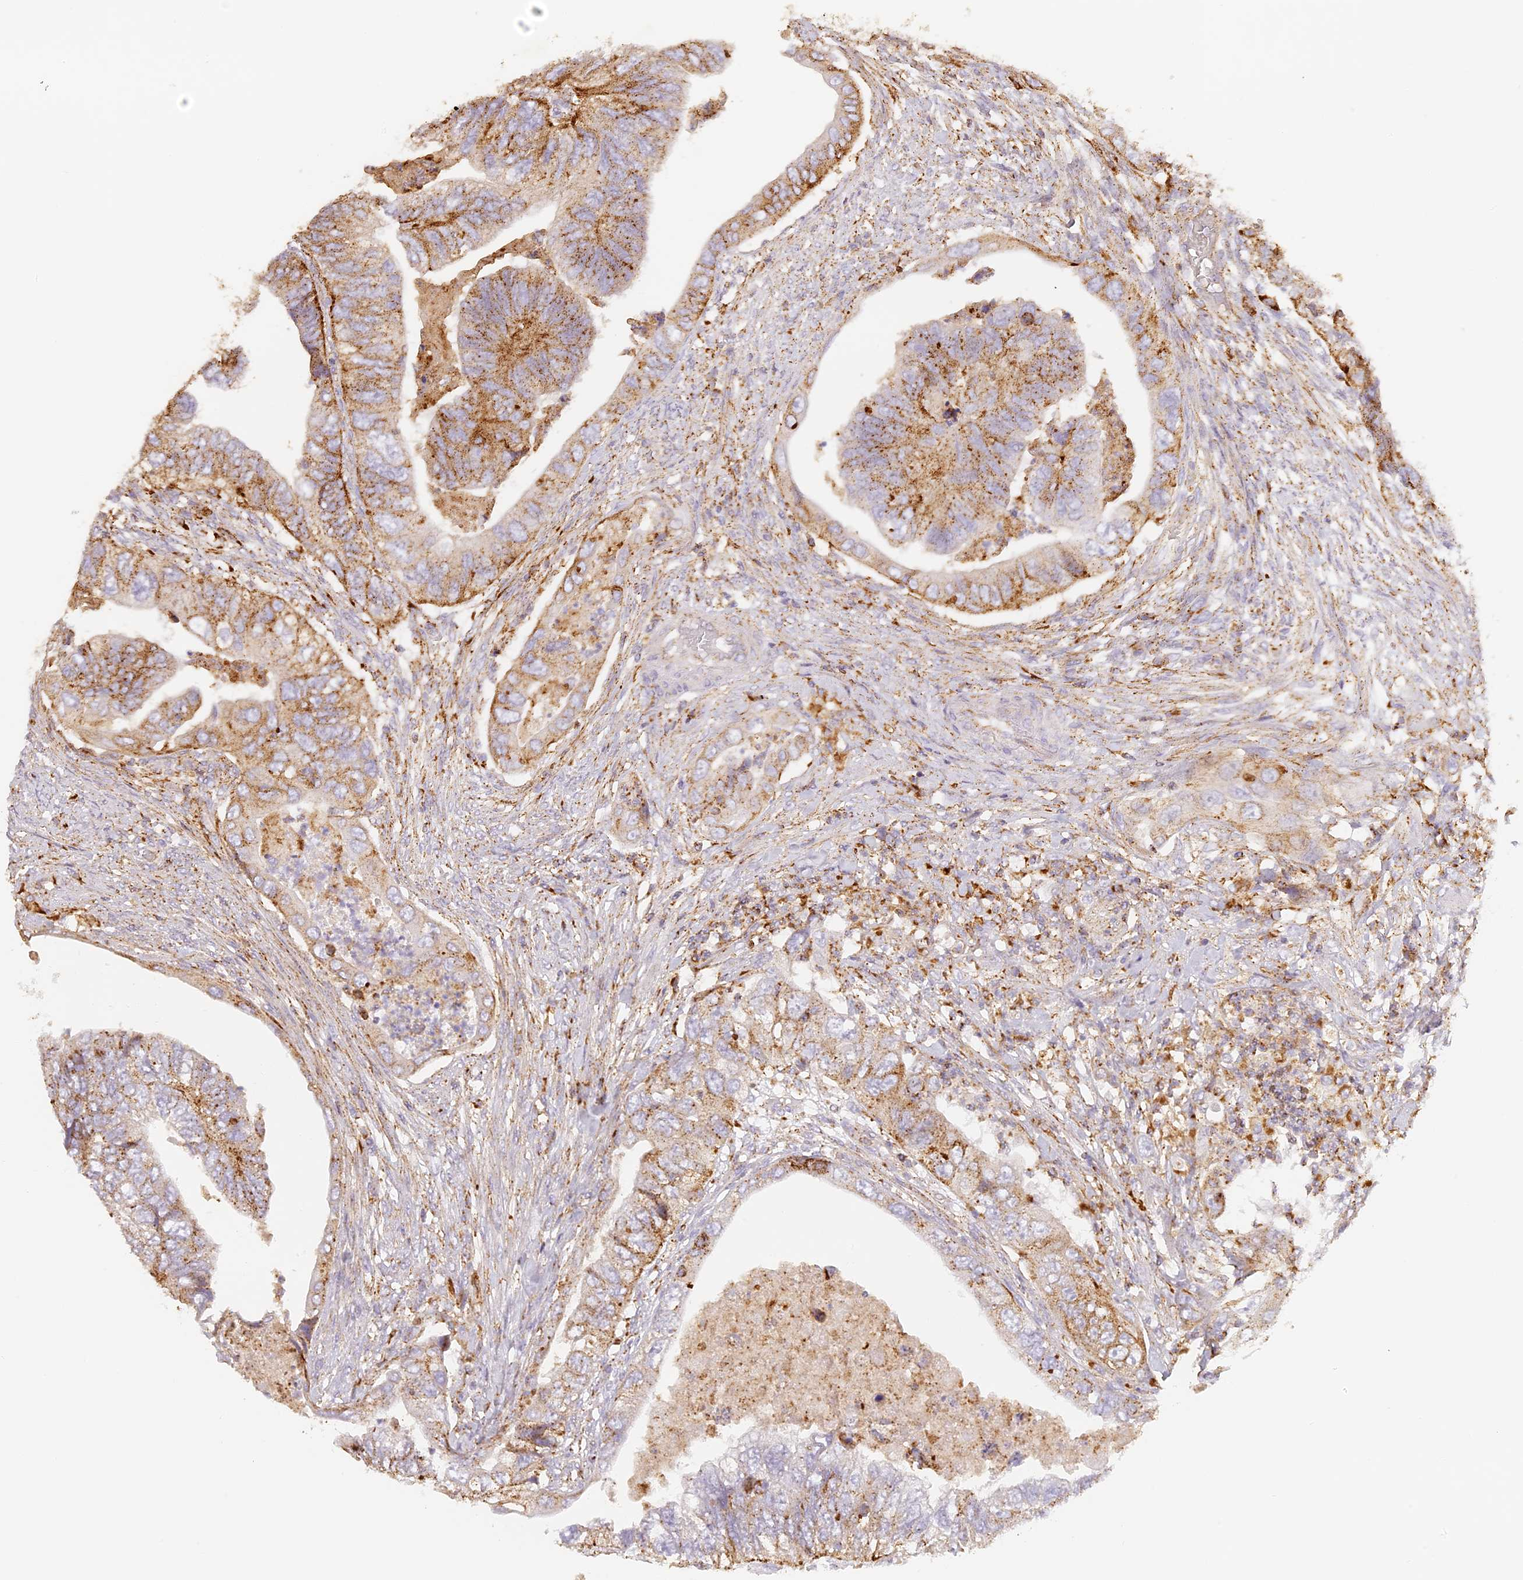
{"staining": {"intensity": "moderate", "quantity": ">75%", "location": "cytoplasmic/membranous"}, "tissue": "colorectal cancer", "cell_type": "Tumor cells", "image_type": "cancer", "snomed": [{"axis": "morphology", "description": "Adenocarcinoma, NOS"}, {"axis": "topography", "description": "Rectum"}], "caption": "High-power microscopy captured an immunohistochemistry (IHC) image of adenocarcinoma (colorectal), revealing moderate cytoplasmic/membranous expression in approximately >75% of tumor cells.", "gene": "LAMP2", "patient": {"sex": "male", "age": 63}}